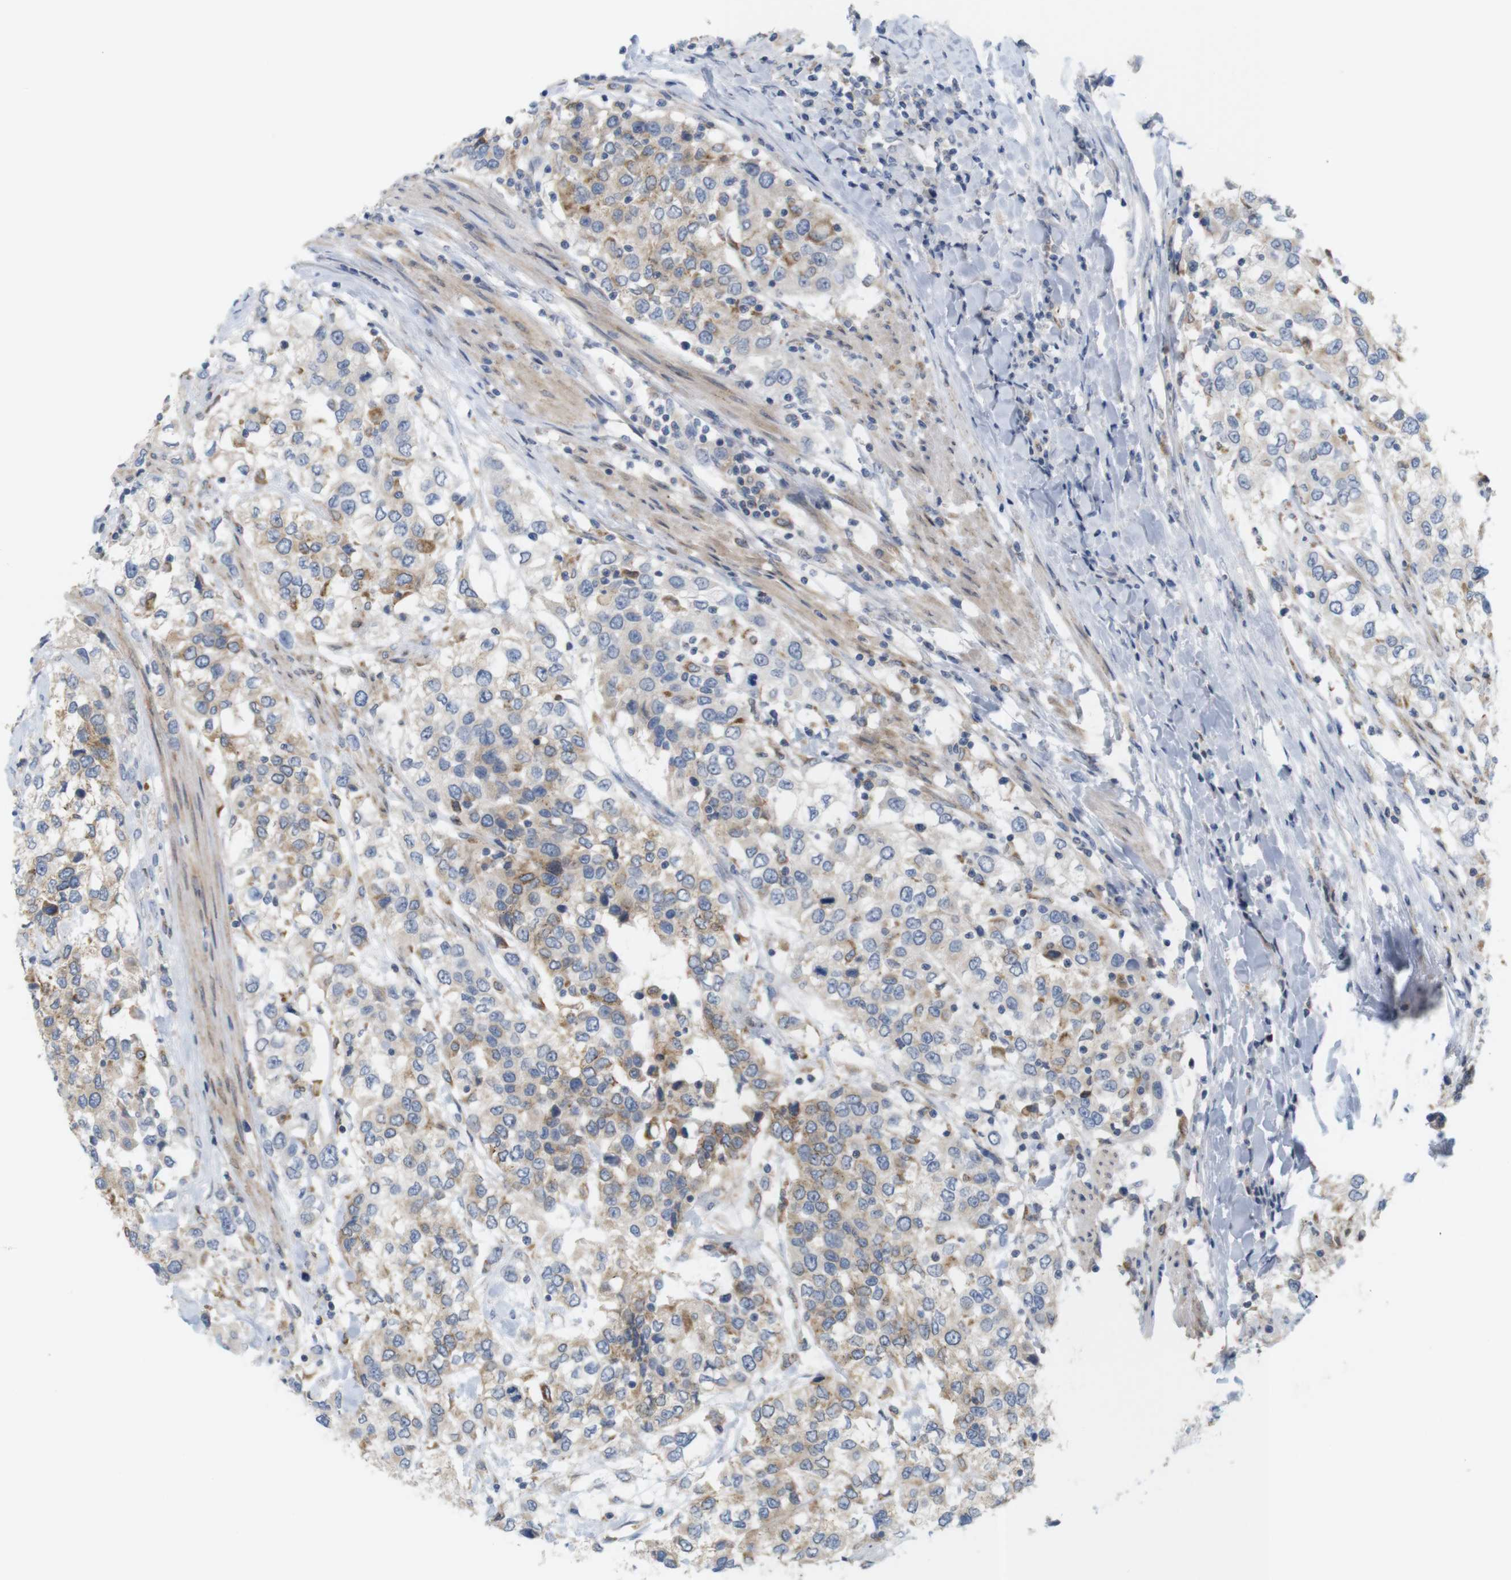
{"staining": {"intensity": "weak", "quantity": "25%-75%", "location": "cytoplasmic/membranous"}, "tissue": "urothelial cancer", "cell_type": "Tumor cells", "image_type": "cancer", "snomed": [{"axis": "morphology", "description": "Urothelial carcinoma, High grade"}, {"axis": "topography", "description": "Urinary bladder"}], "caption": "Human urothelial carcinoma (high-grade) stained for a protein (brown) exhibits weak cytoplasmic/membranous positive expression in about 25%-75% of tumor cells.", "gene": "ITPR1", "patient": {"sex": "female", "age": 56}}